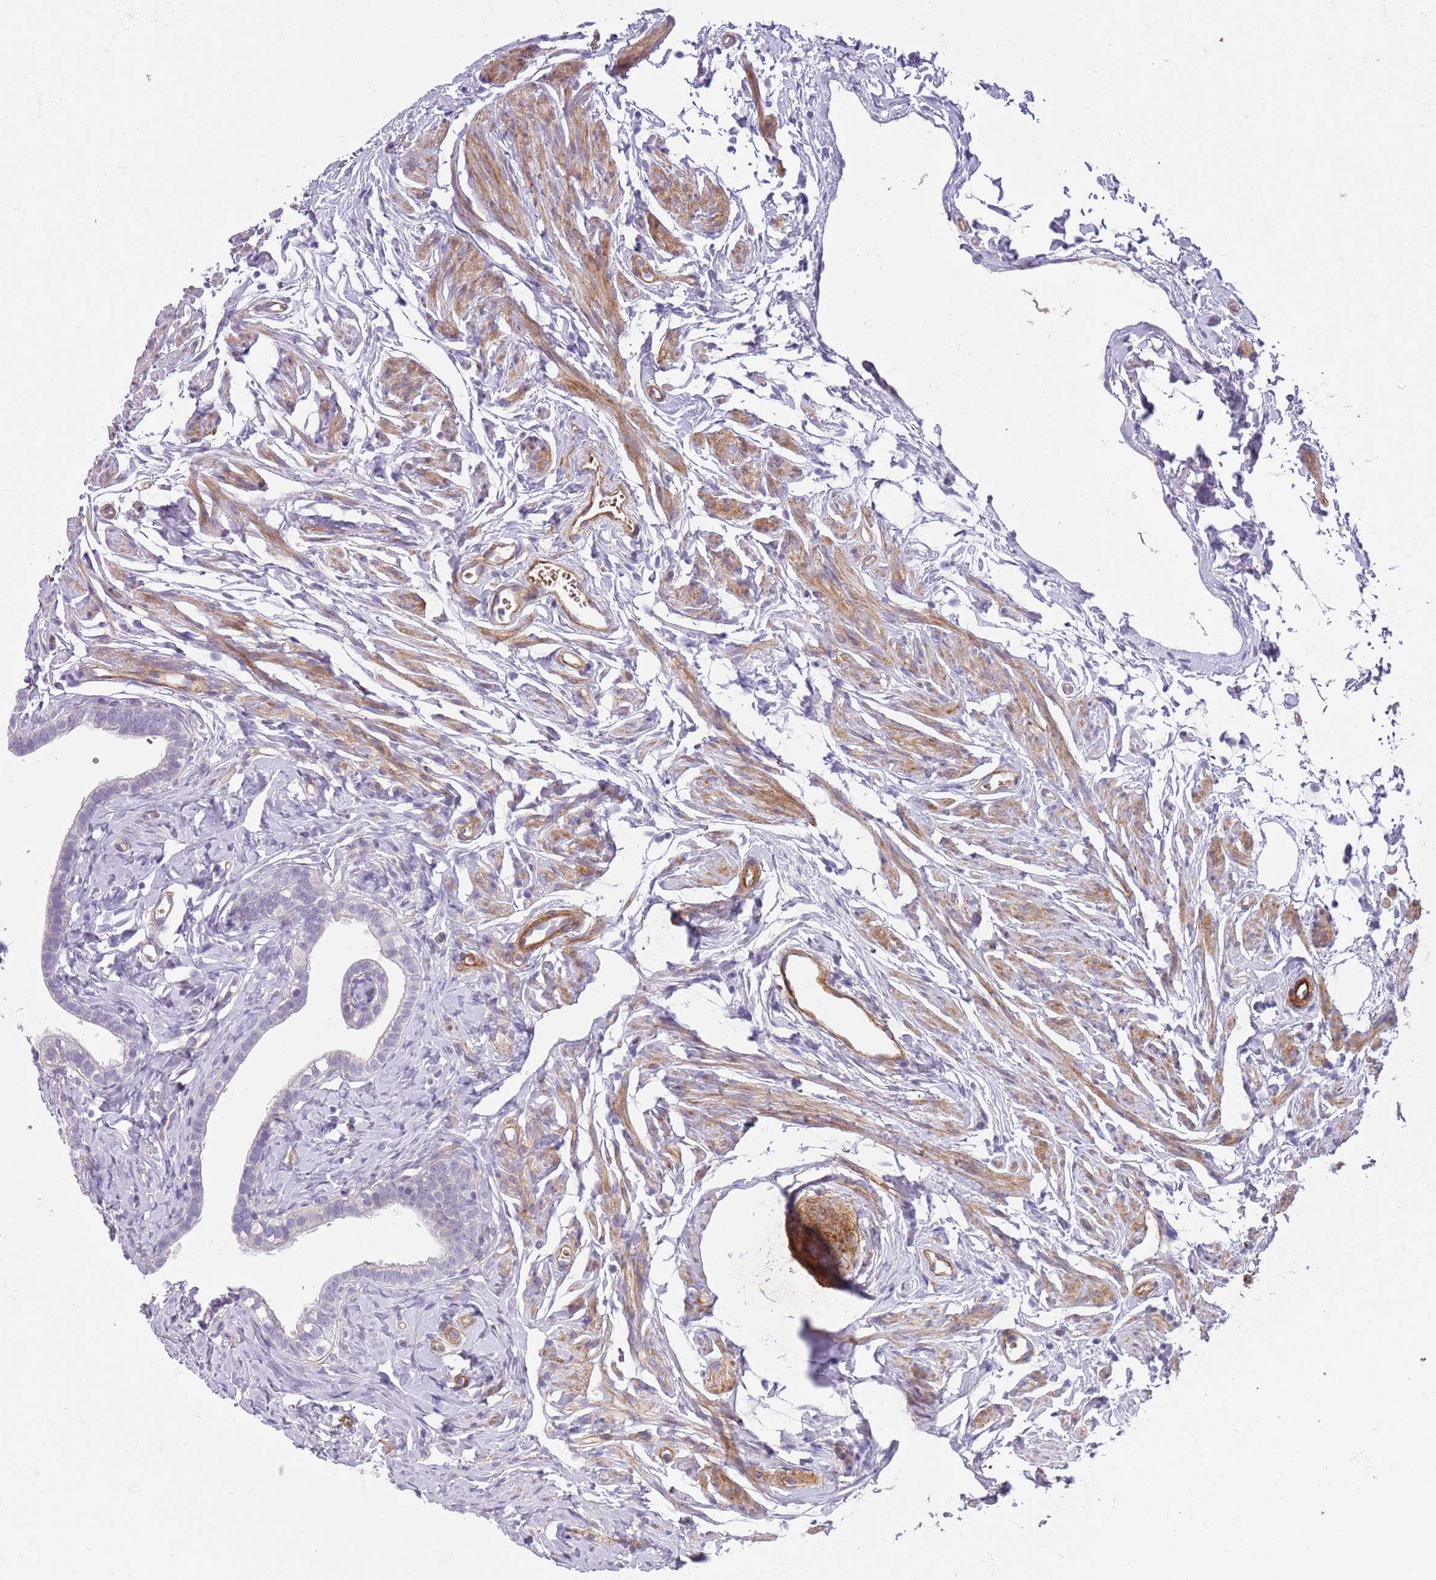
{"staining": {"intensity": "negative", "quantity": "none", "location": "none"}, "tissue": "fallopian tube", "cell_type": "Glandular cells", "image_type": "normal", "snomed": [{"axis": "morphology", "description": "Normal tissue, NOS"}, {"axis": "topography", "description": "Fallopian tube"}], "caption": "IHC image of normal fallopian tube: fallopian tube stained with DAB (3,3'-diaminobenzidine) demonstrates no significant protein expression in glandular cells. (Brightfield microscopy of DAB (3,3'-diaminobenzidine) immunohistochemistry at high magnification).", "gene": "TINAGL1", "patient": {"sex": "female", "age": 66}}